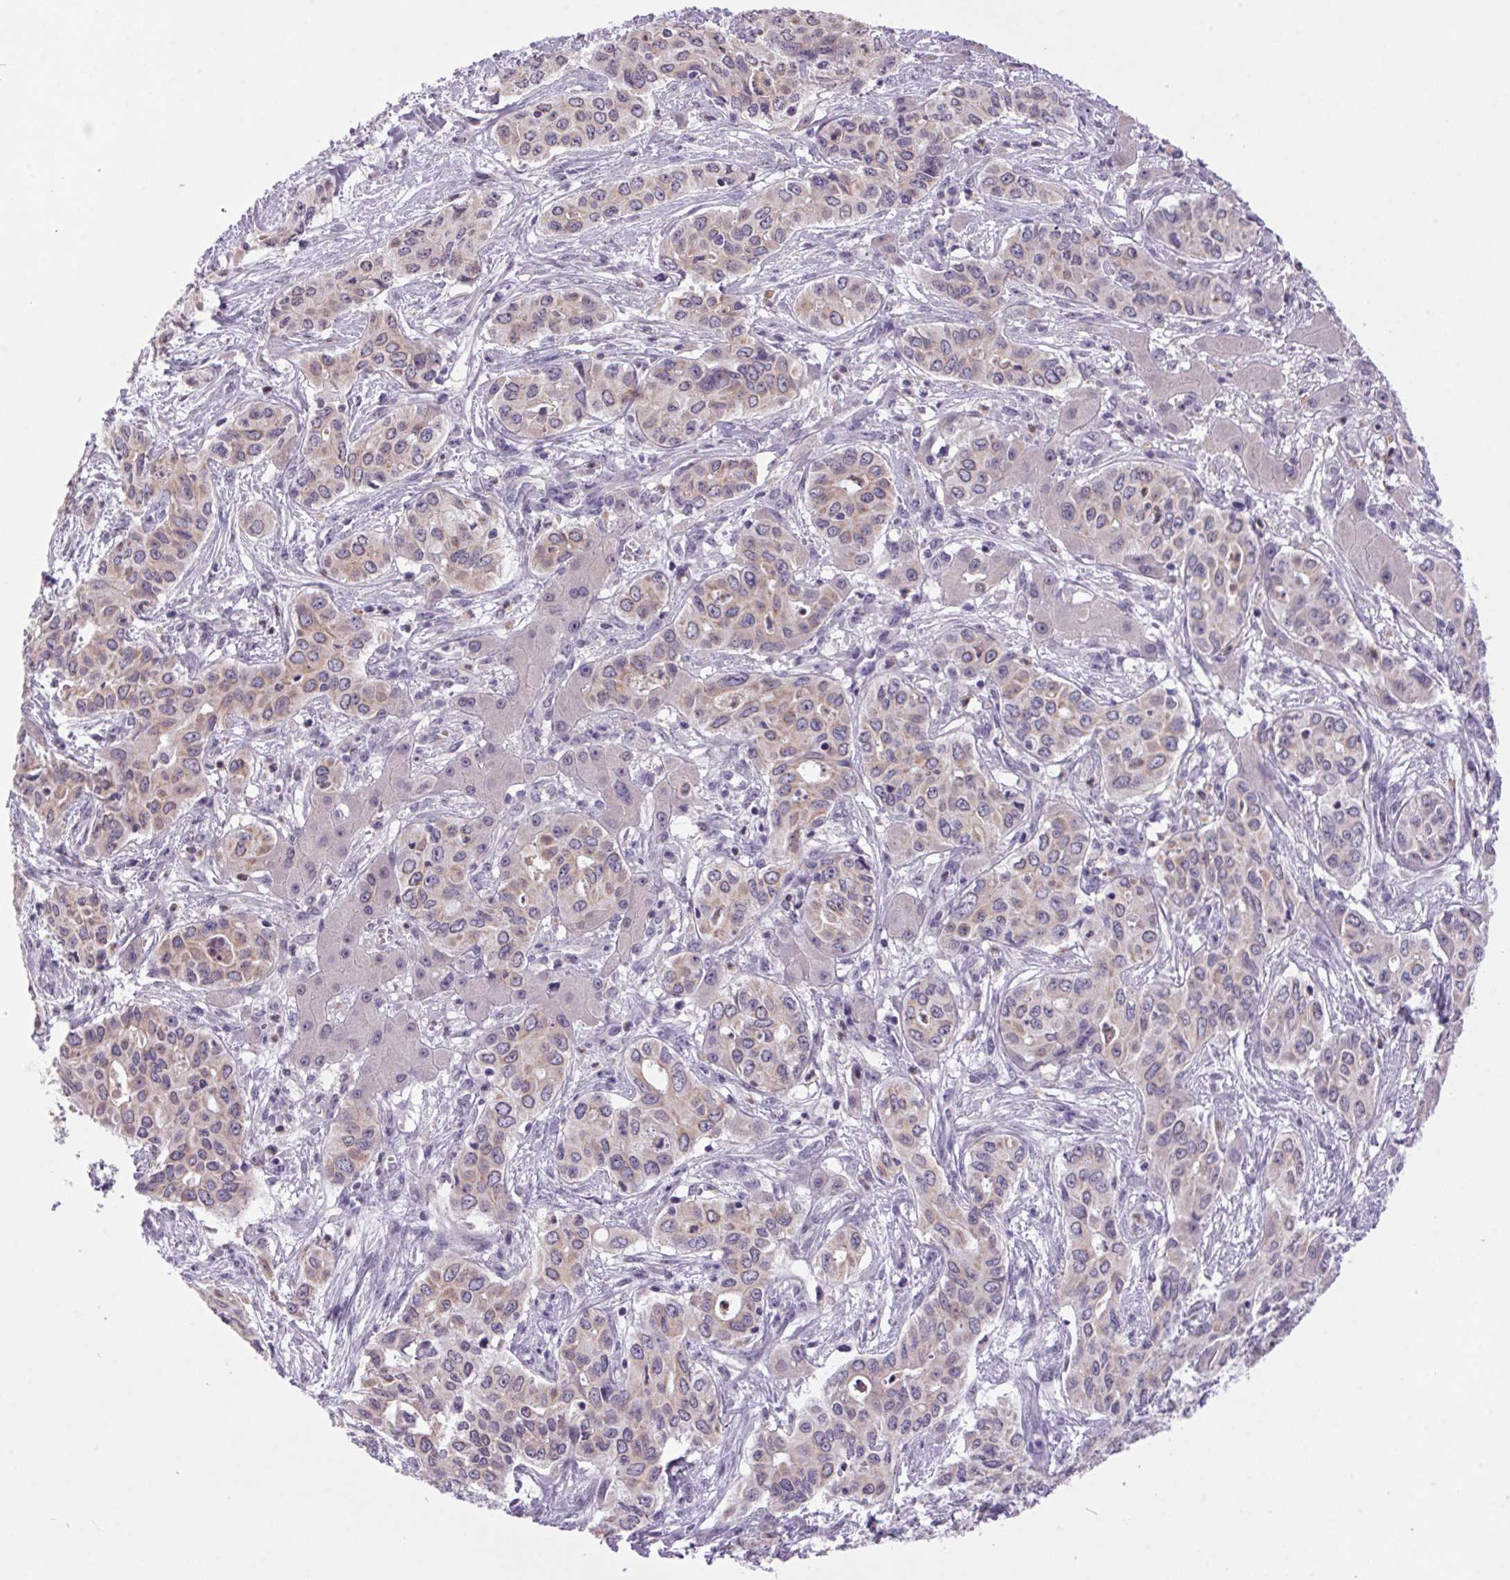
{"staining": {"intensity": "weak", "quantity": "<25%", "location": "cytoplasmic/membranous"}, "tissue": "liver cancer", "cell_type": "Tumor cells", "image_type": "cancer", "snomed": [{"axis": "morphology", "description": "Cholangiocarcinoma"}, {"axis": "topography", "description": "Liver"}], "caption": "Tumor cells are negative for protein expression in human liver cancer.", "gene": "TRDN", "patient": {"sex": "female", "age": 65}}